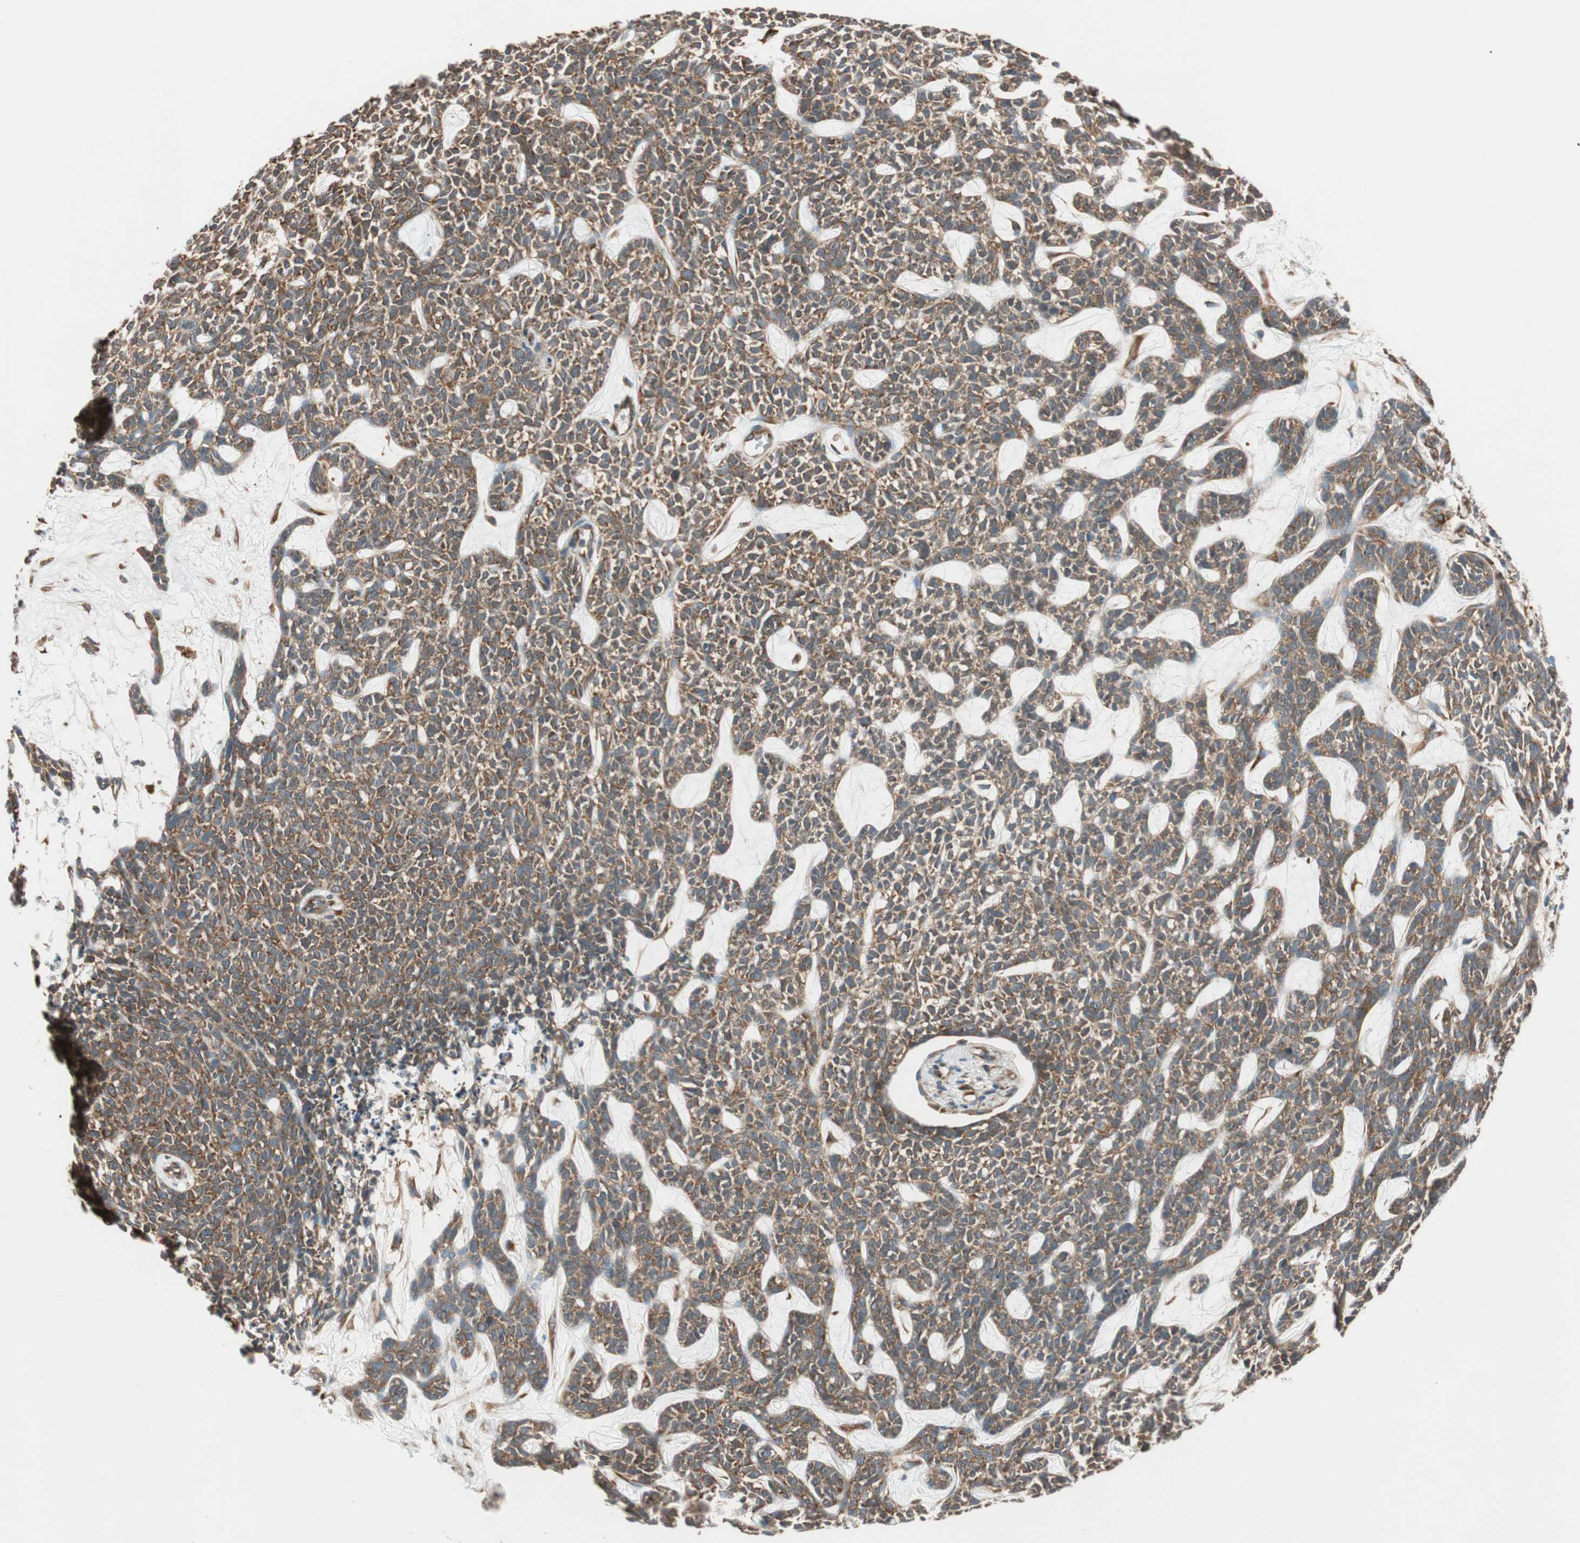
{"staining": {"intensity": "strong", "quantity": ">75%", "location": "cytoplasmic/membranous"}, "tissue": "skin cancer", "cell_type": "Tumor cells", "image_type": "cancer", "snomed": [{"axis": "morphology", "description": "Basal cell carcinoma"}, {"axis": "topography", "description": "Skin"}], "caption": "Brown immunohistochemical staining in human skin cancer displays strong cytoplasmic/membranous positivity in about >75% of tumor cells.", "gene": "WASL", "patient": {"sex": "female", "age": 84}}